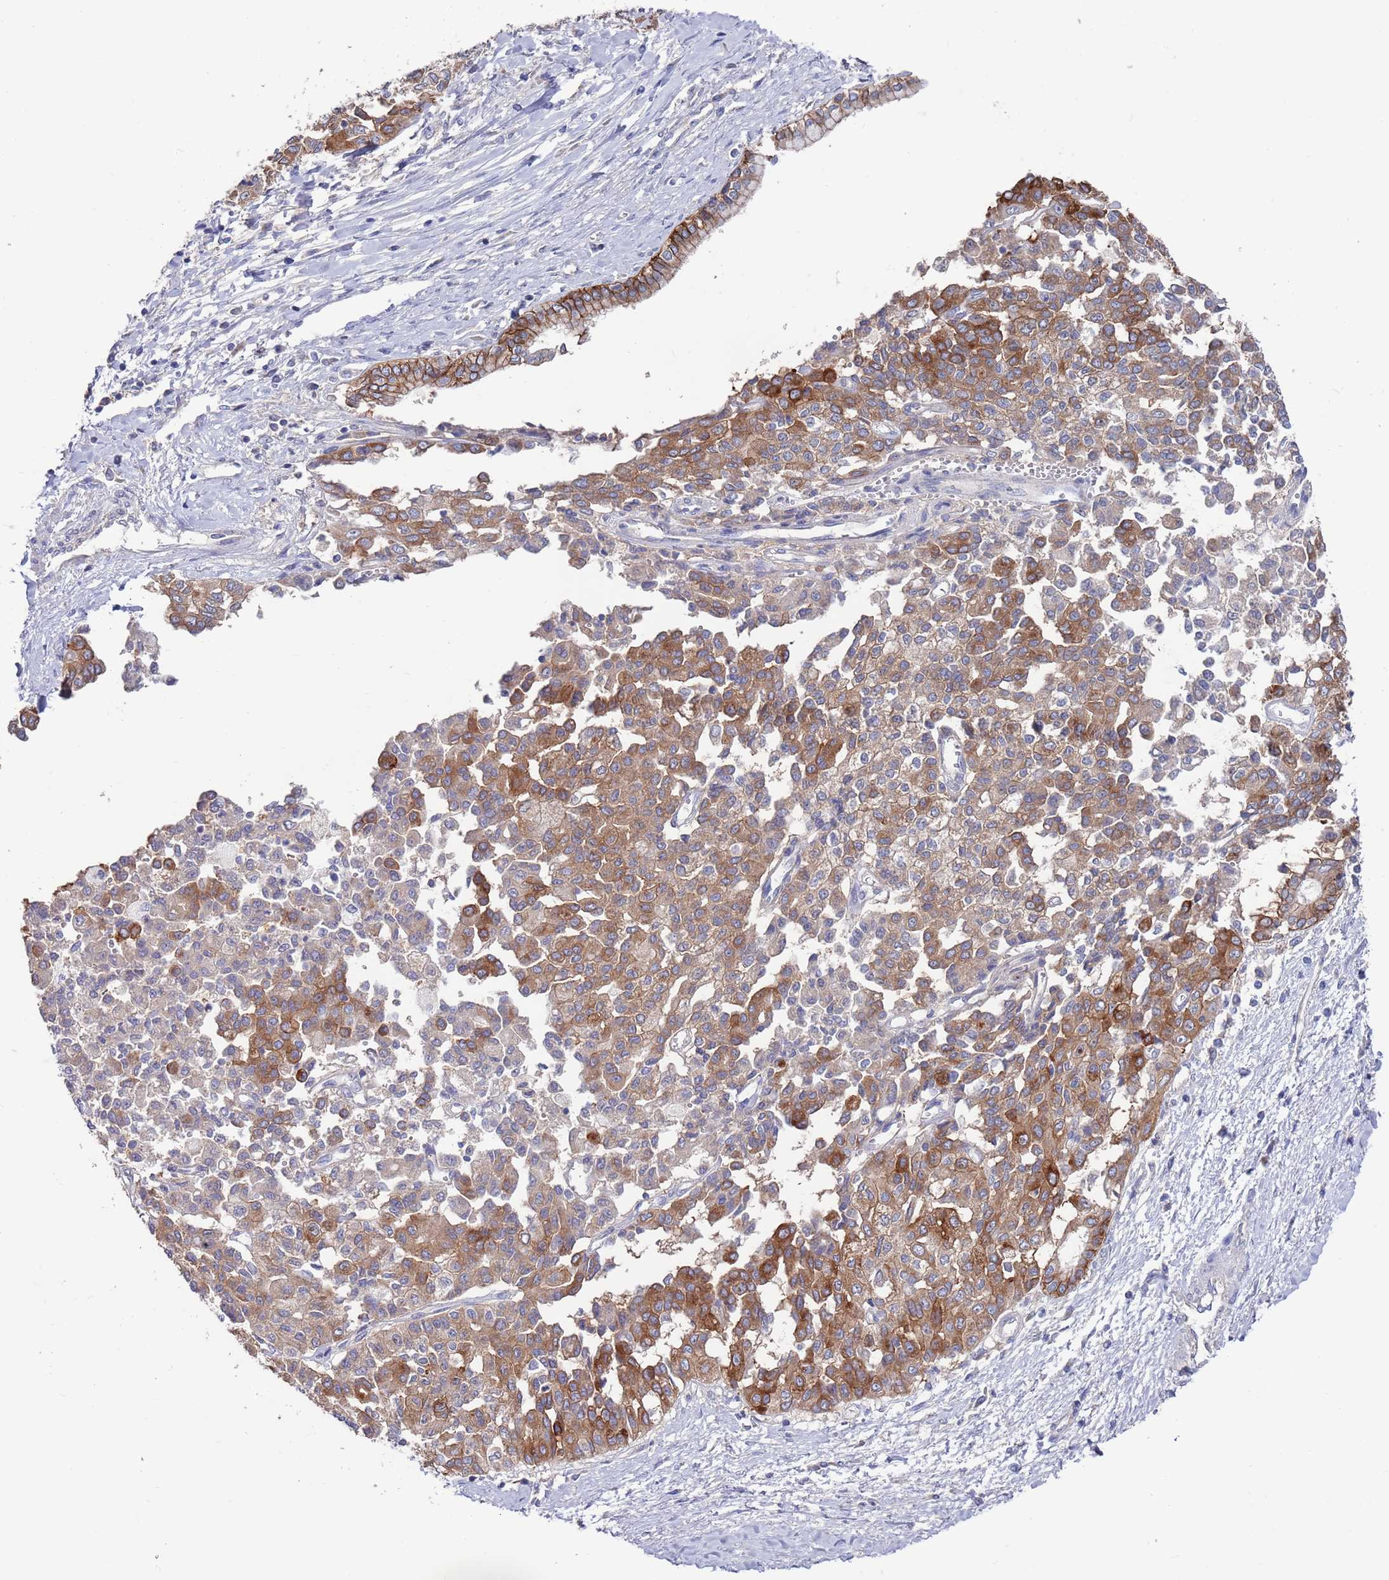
{"staining": {"intensity": "moderate", "quantity": ">75%", "location": "cytoplasmic/membranous"}, "tissue": "liver cancer", "cell_type": "Tumor cells", "image_type": "cancer", "snomed": [{"axis": "morphology", "description": "Cholangiocarcinoma"}, {"axis": "topography", "description": "Liver"}], "caption": "High-magnification brightfield microscopy of cholangiocarcinoma (liver) stained with DAB (3,3'-diaminobenzidine) (brown) and counterstained with hematoxylin (blue). tumor cells exhibit moderate cytoplasmic/membranous staining is seen in about>75% of cells.", "gene": "KRTCAP3", "patient": {"sex": "female", "age": 77}}